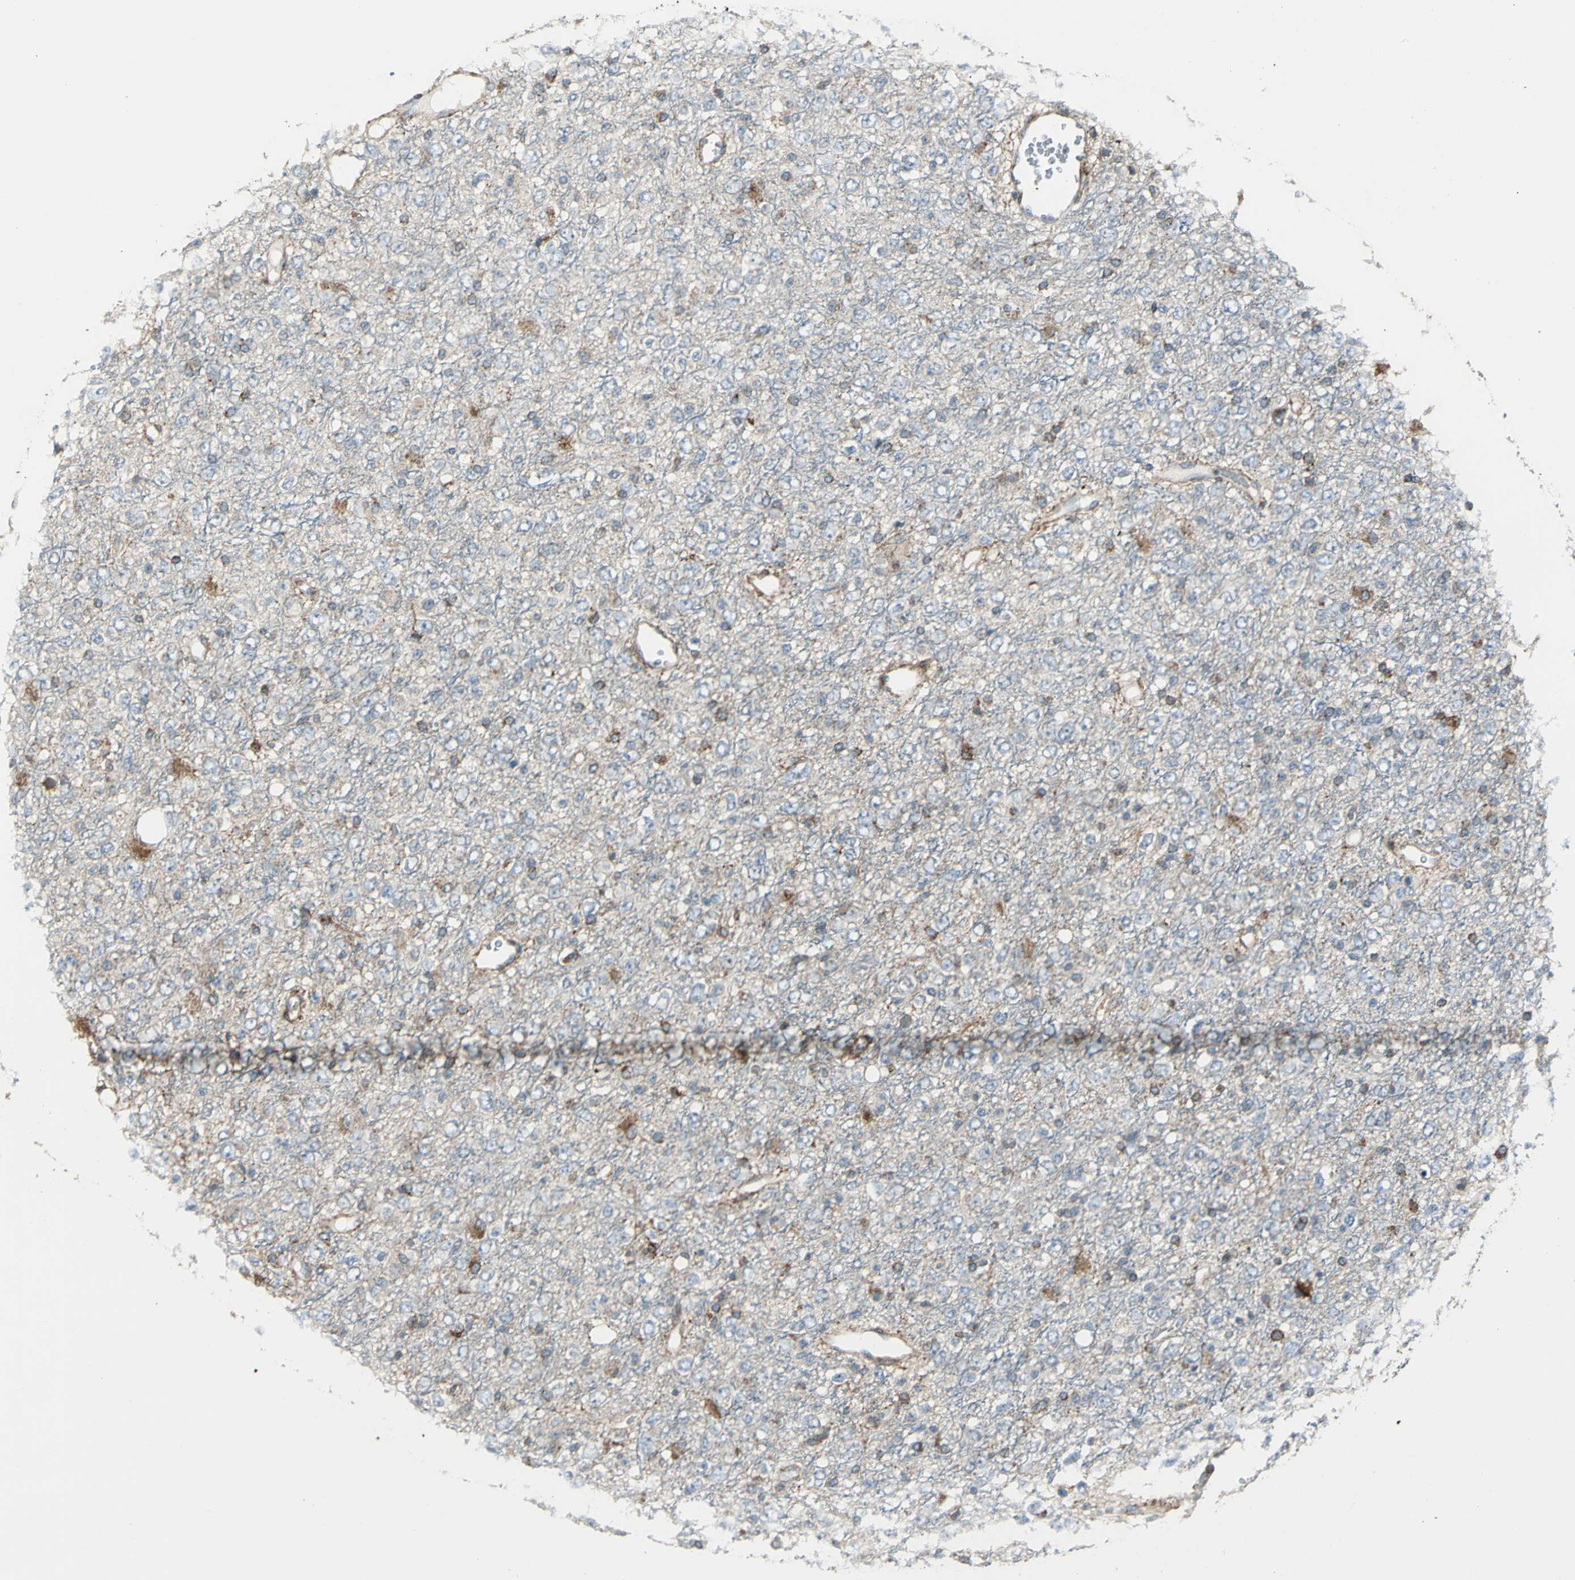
{"staining": {"intensity": "moderate", "quantity": "25%-75%", "location": "cytoplasmic/membranous"}, "tissue": "glioma", "cell_type": "Tumor cells", "image_type": "cancer", "snomed": [{"axis": "morphology", "description": "Glioma, malignant, High grade"}, {"axis": "topography", "description": "pancreas cauda"}], "caption": "Immunohistochemical staining of human malignant high-grade glioma exhibits medium levels of moderate cytoplasmic/membranous protein expression in about 25%-75% of tumor cells.", "gene": "HTATIP2", "patient": {"sex": "male", "age": 60}}